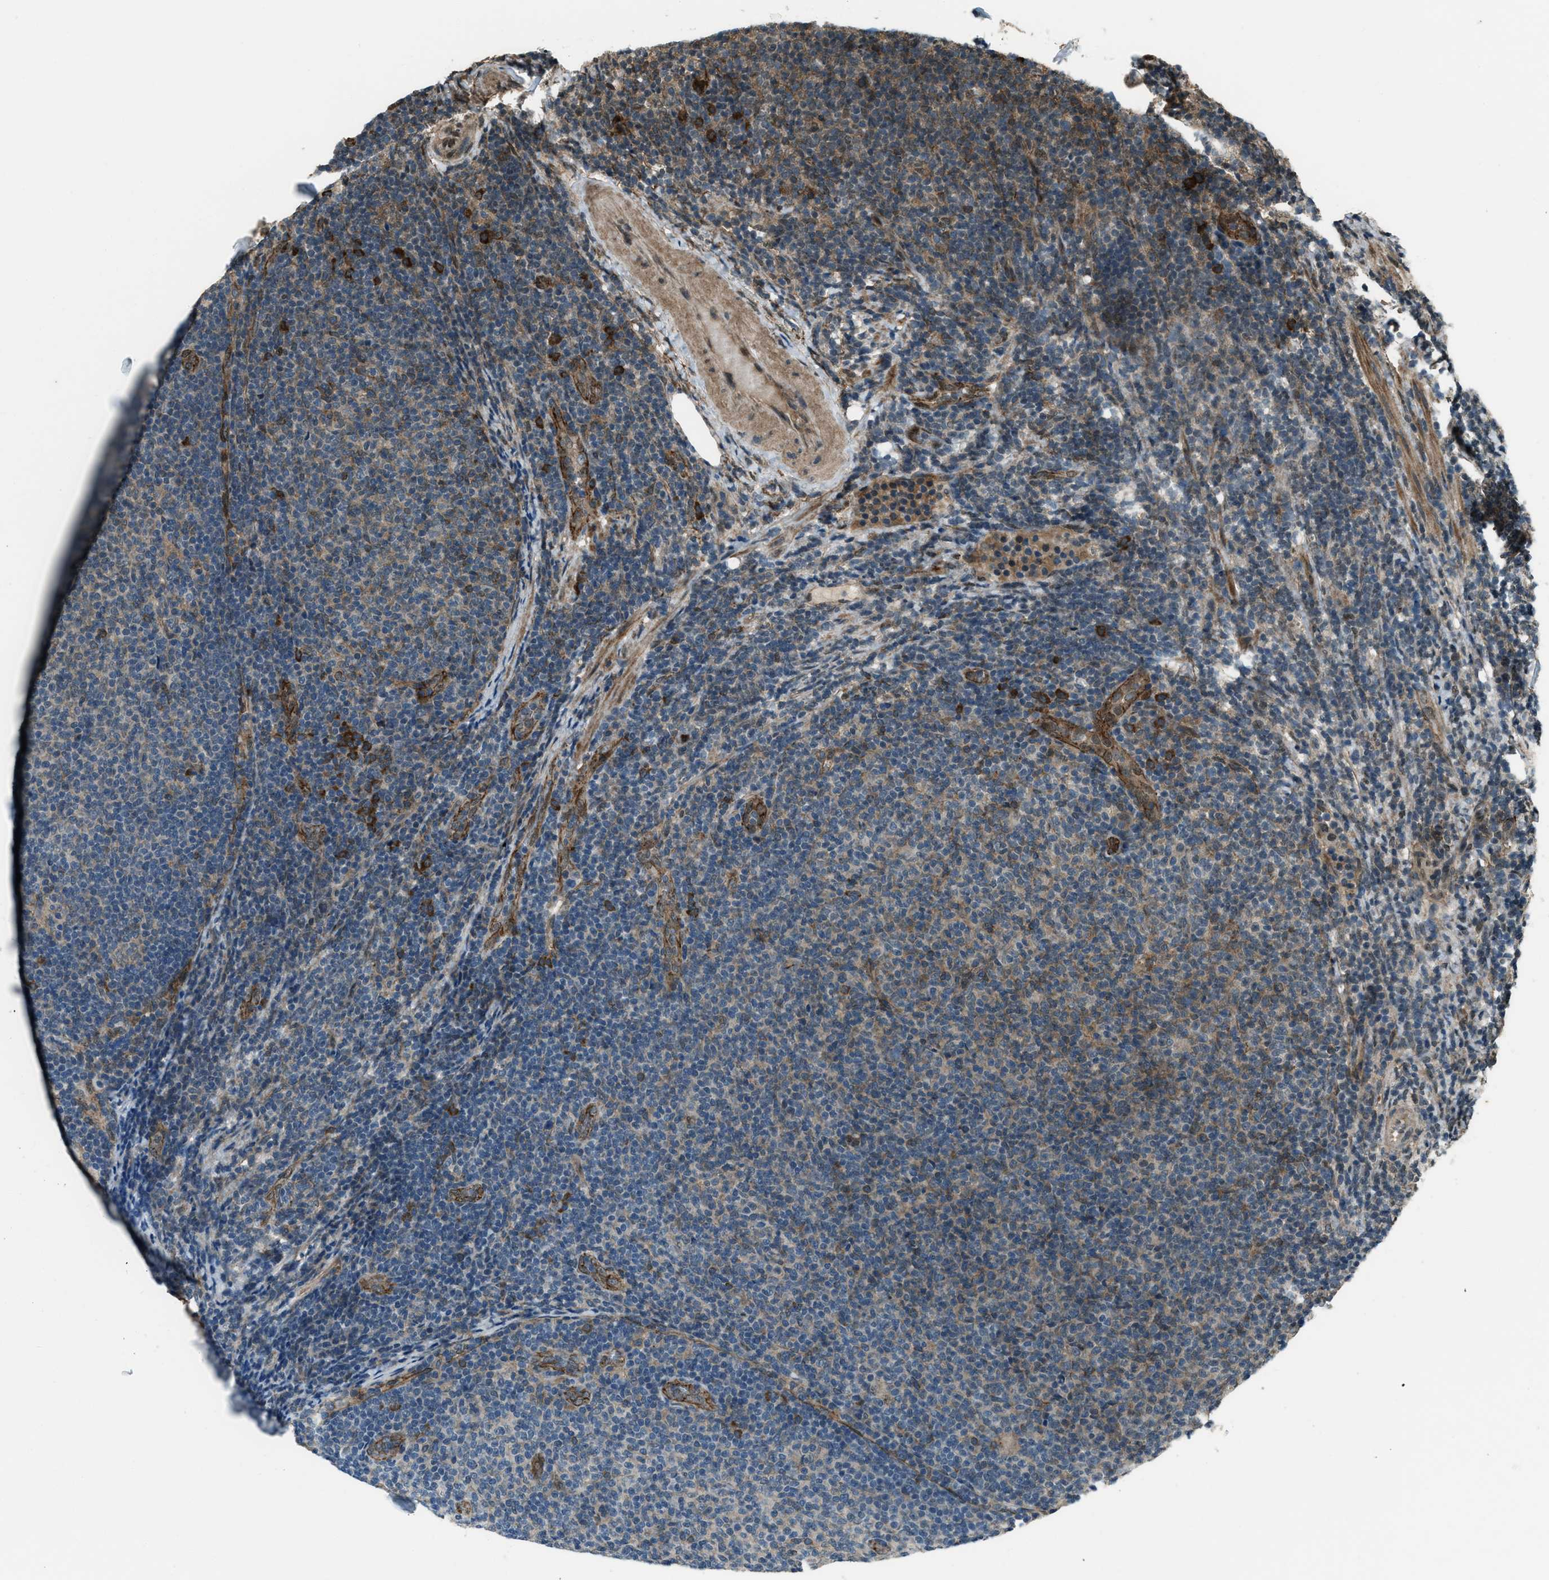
{"staining": {"intensity": "weak", "quantity": "<25%", "location": "cytoplasmic/membranous"}, "tissue": "lymphoma", "cell_type": "Tumor cells", "image_type": "cancer", "snomed": [{"axis": "morphology", "description": "Malignant lymphoma, non-Hodgkin's type, Low grade"}, {"axis": "topography", "description": "Lymph node"}], "caption": "Immunohistochemistry (IHC) histopathology image of neoplastic tissue: lymphoma stained with DAB displays no significant protein expression in tumor cells.", "gene": "SVIL", "patient": {"sex": "male", "age": 66}}